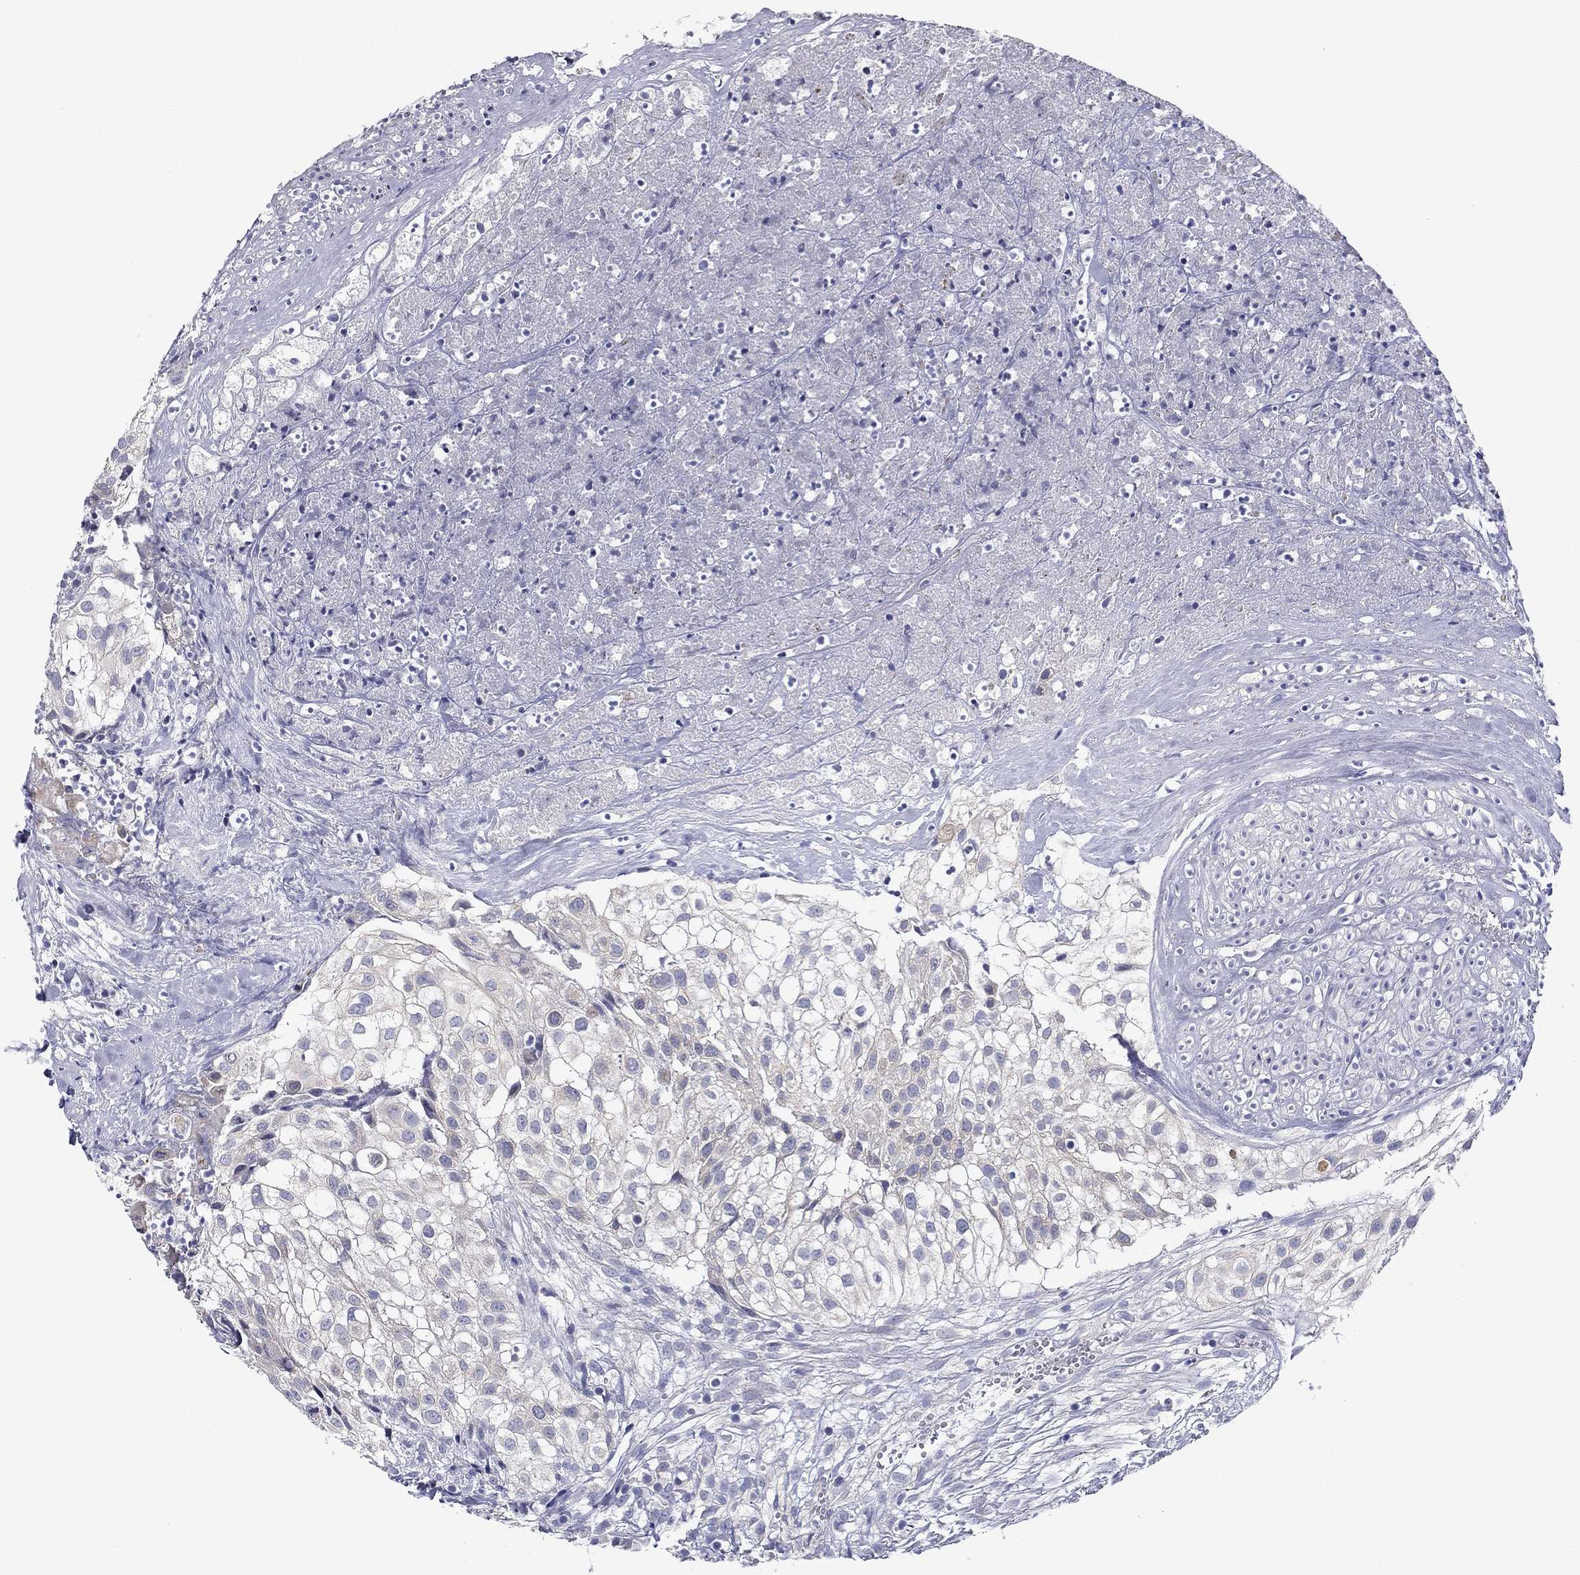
{"staining": {"intensity": "negative", "quantity": "none", "location": "none"}, "tissue": "urothelial cancer", "cell_type": "Tumor cells", "image_type": "cancer", "snomed": [{"axis": "morphology", "description": "Urothelial carcinoma, High grade"}, {"axis": "topography", "description": "Urinary bladder"}], "caption": "Immunohistochemical staining of high-grade urothelial carcinoma shows no significant staining in tumor cells.", "gene": "SPATA7", "patient": {"sex": "female", "age": 79}}